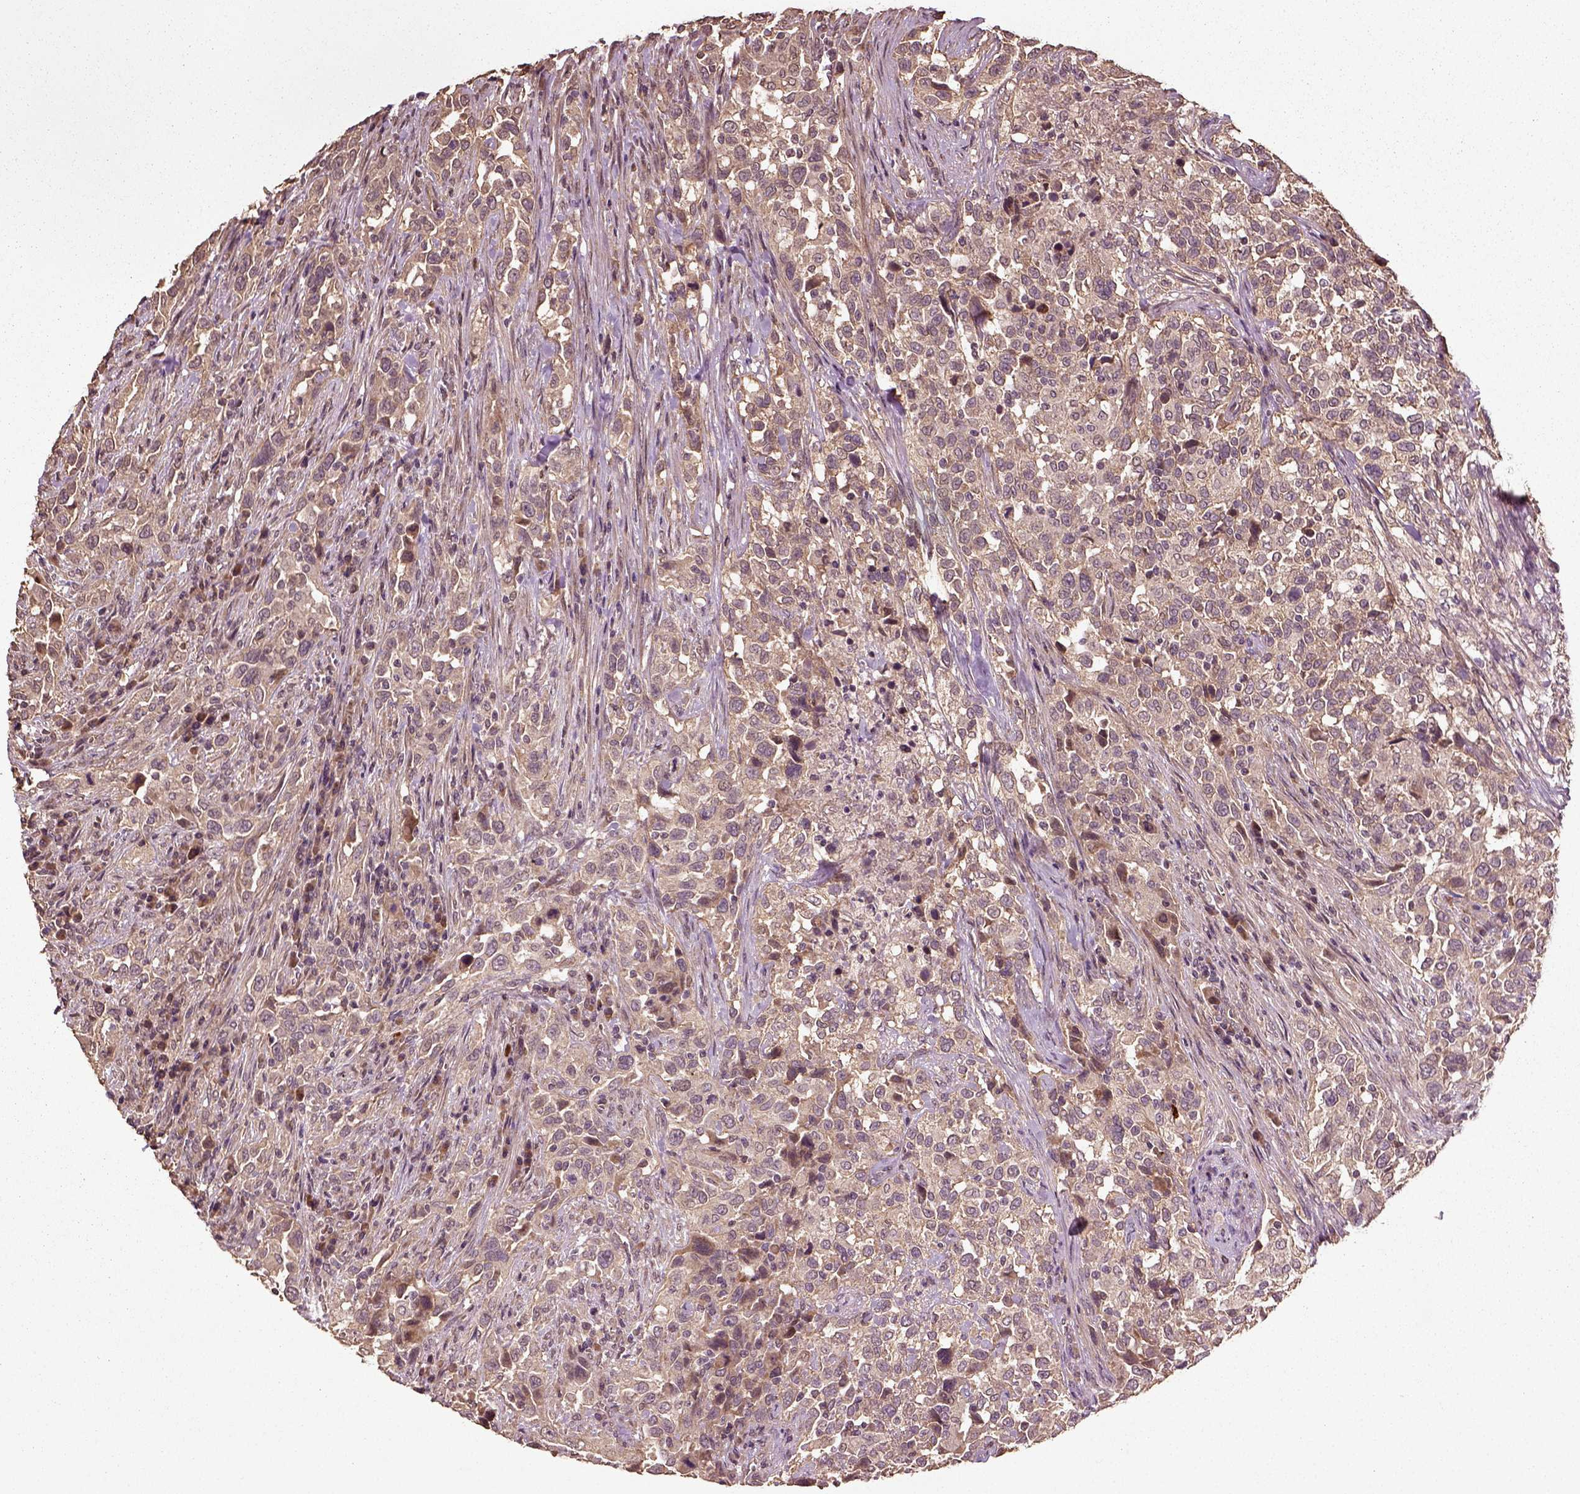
{"staining": {"intensity": "weak", "quantity": ">75%", "location": "cytoplasmic/membranous"}, "tissue": "urothelial cancer", "cell_type": "Tumor cells", "image_type": "cancer", "snomed": [{"axis": "morphology", "description": "Urothelial carcinoma, NOS"}, {"axis": "morphology", "description": "Urothelial carcinoma, High grade"}, {"axis": "topography", "description": "Urinary bladder"}], "caption": "About >75% of tumor cells in urothelial cancer show weak cytoplasmic/membranous protein staining as visualized by brown immunohistochemical staining.", "gene": "ERV3-1", "patient": {"sex": "female", "age": 64}}